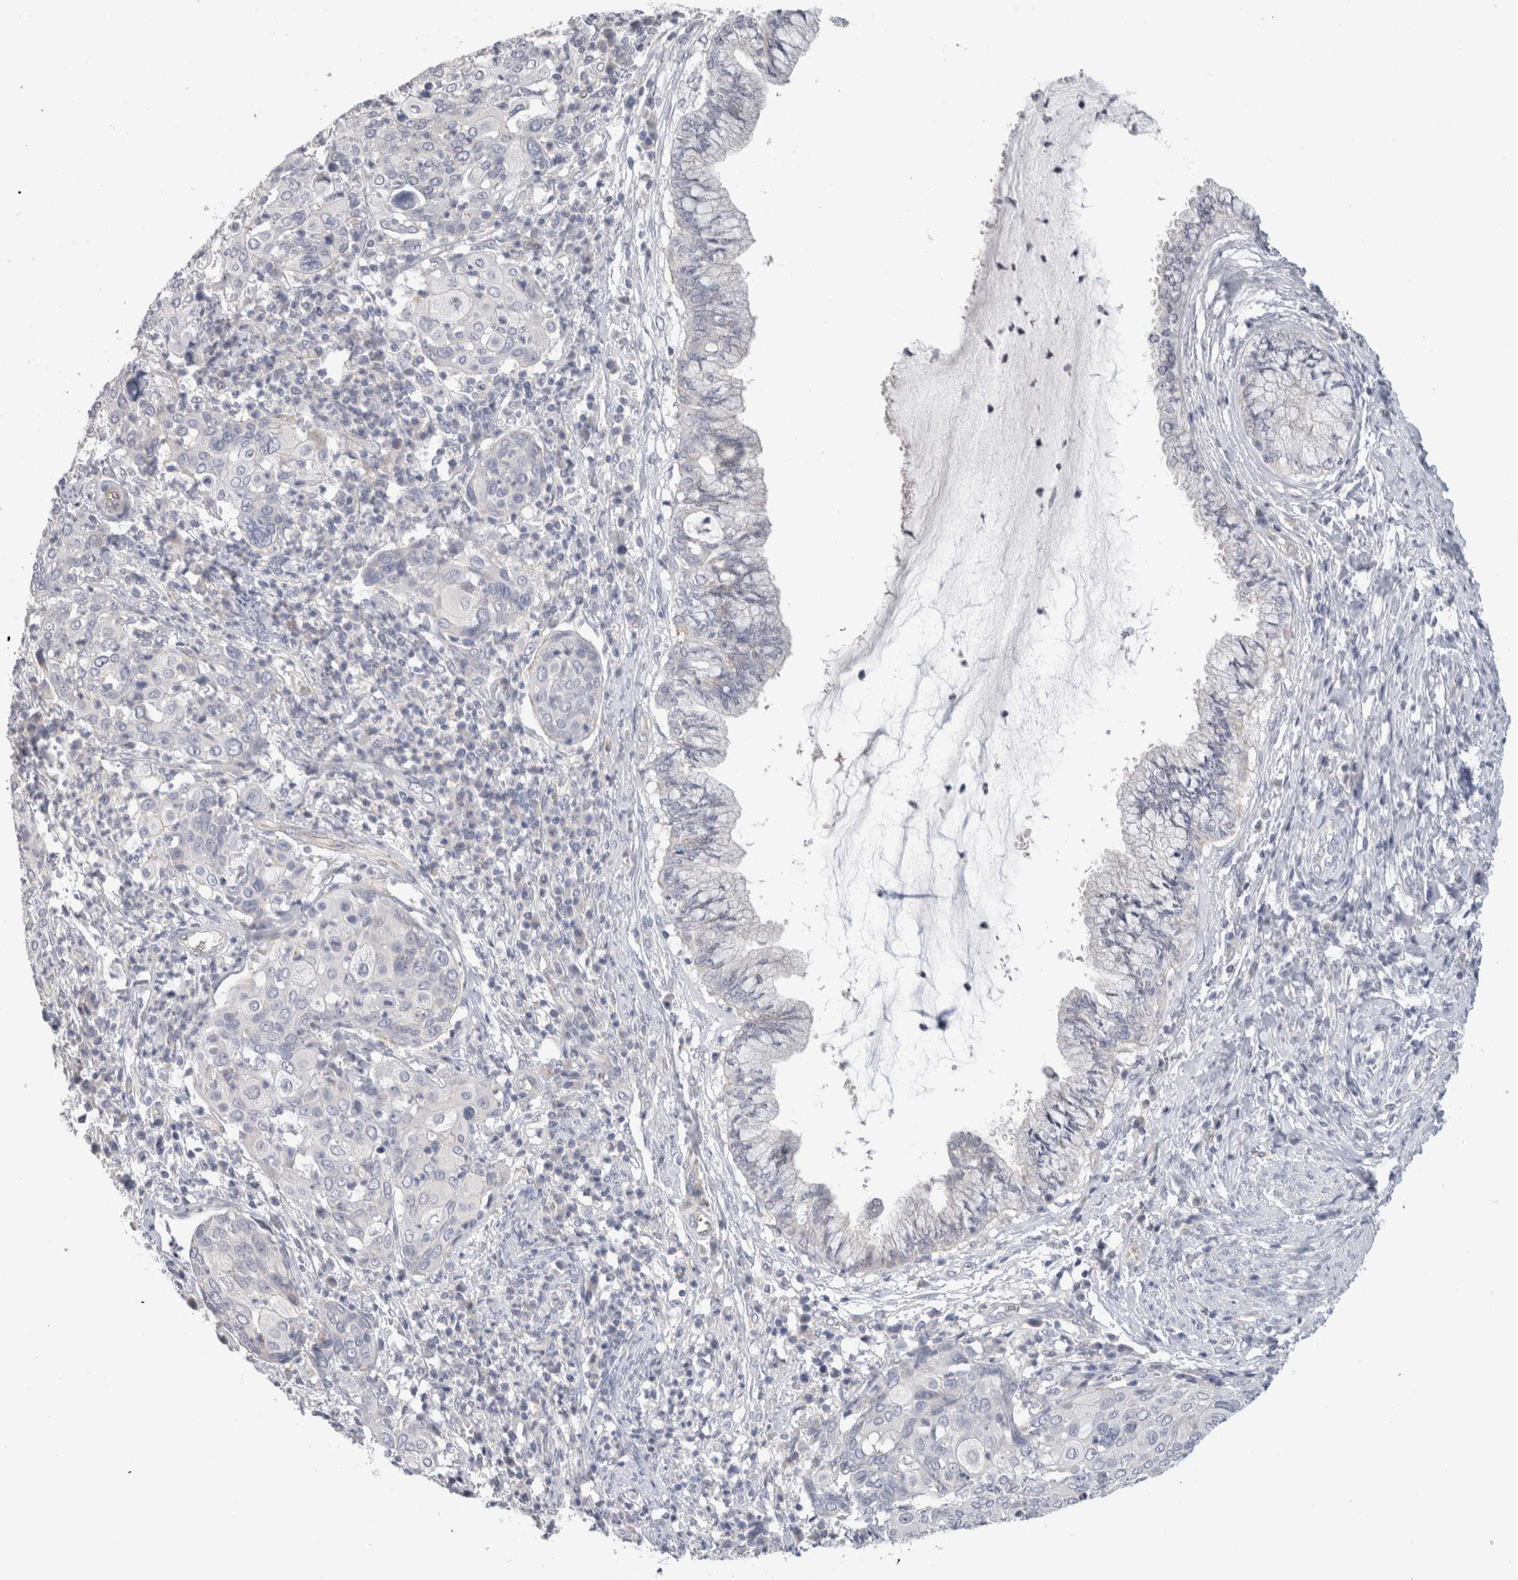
{"staining": {"intensity": "negative", "quantity": "none", "location": "none"}, "tissue": "cervical cancer", "cell_type": "Tumor cells", "image_type": "cancer", "snomed": [{"axis": "morphology", "description": "Squamous cell carcinoma, NOS"}, {"axis": "topography", "description": "Cervix"}], "caption": "DAB immunohistochemical staining of human squamous cell carcinoma (cervical) displays no significant staining in tumor cells. (DAB immunohistochemistry (IHC) with hematoxylin counter stain).", "gene": "AFP", "patient": {"sex": "female", "age": 40}}